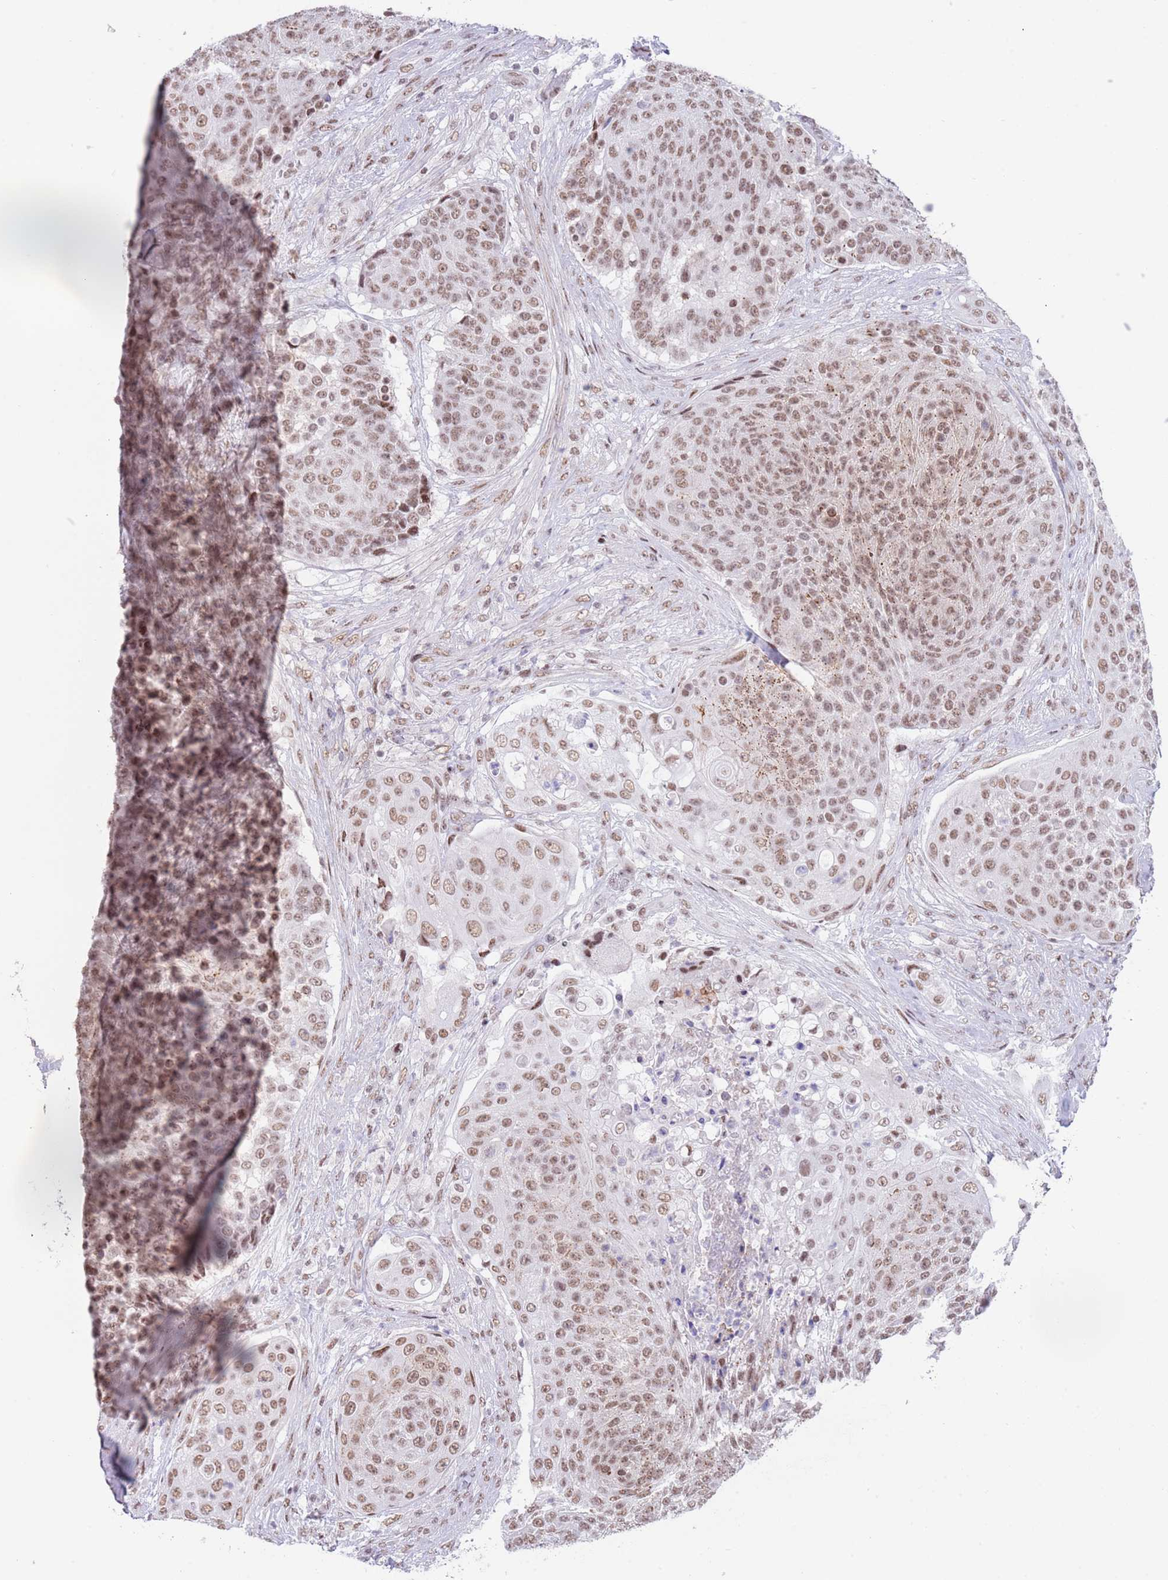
{"staining": {"intensity": "moderate", "quantity": ">75%", "location": "nuclear"}, "tissue": "urothelial cancer", "cell_type": "Tumor cells", "image_type": "cancer", "snomed": [{"axis": "morphology", "description": "Urothelial carcinoma, High grade"}, {"axis": "topography", "description": "Urinary bladder"}], "caption": "Immunohistochemistry (IHC) of human urothelial carcinoma (high-grade) exhibits medium levels of moderate nuclear expression in about >75% of tumor cells. (DAB (3,3'-diaminobenzidine) = brown stain, brightfield microscopy at high magnification).", "gene": "ZNF382", "patient": {"sex": "female", "age": 63}}